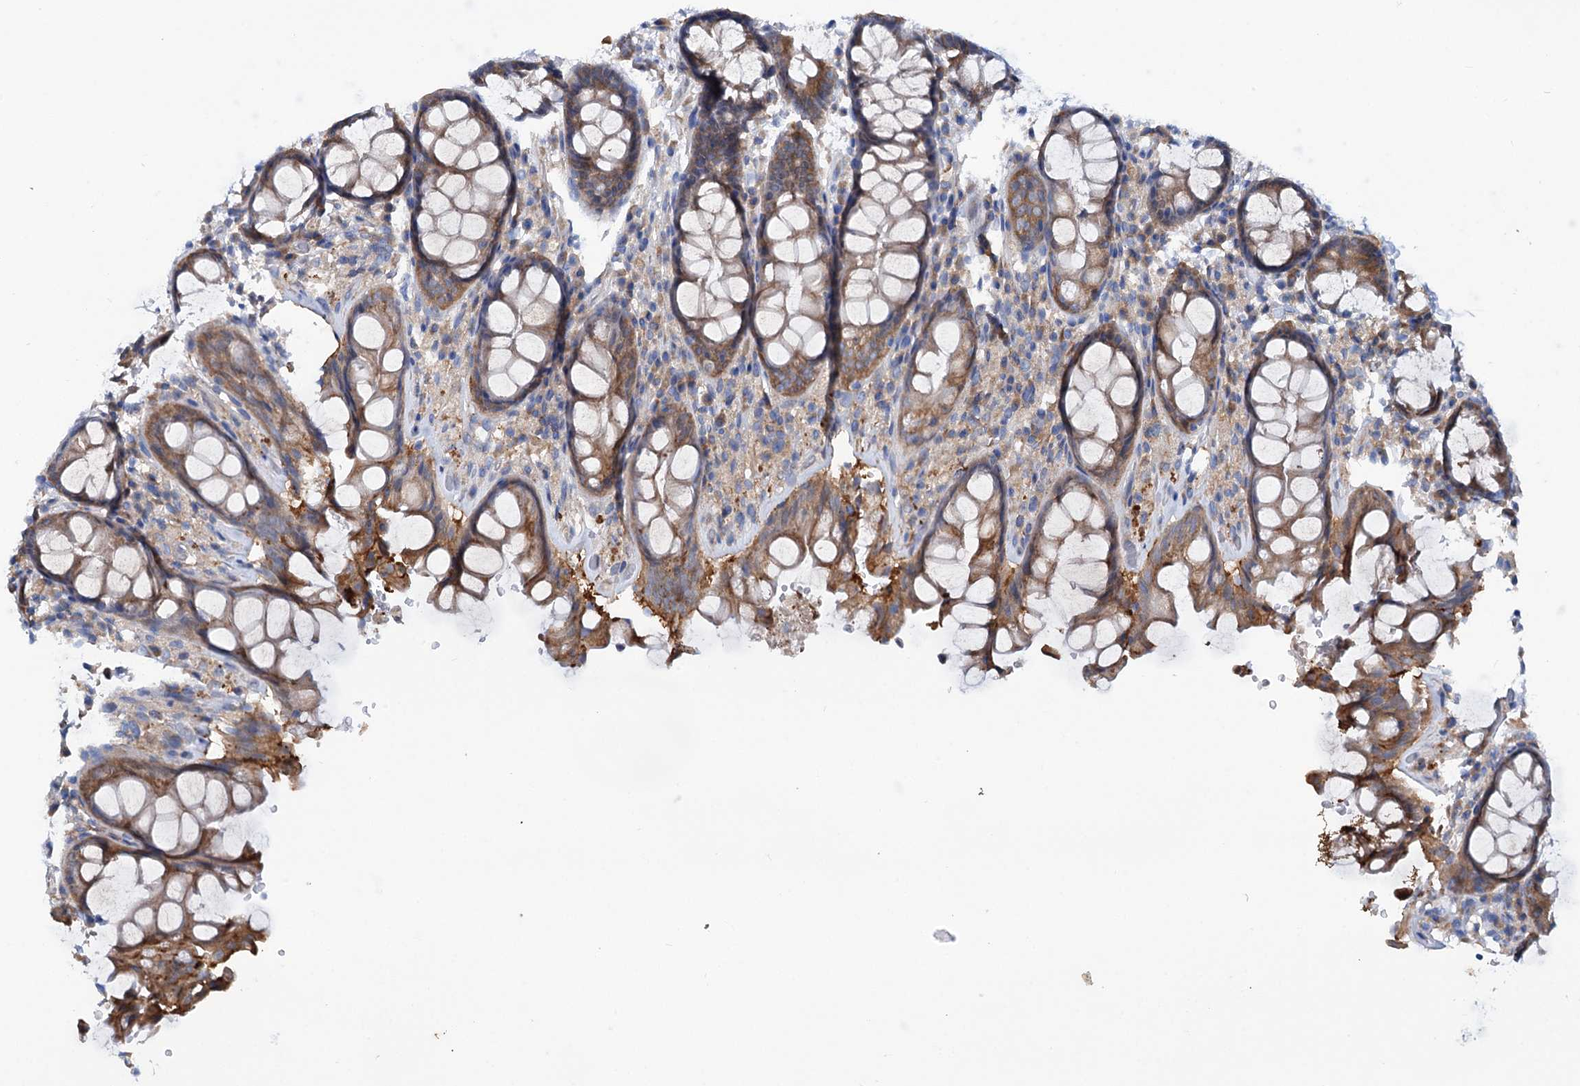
{"staining": {"intensity": "moderate", "quantity": ">75%", "location": "cytoplasmic/membranous"}, "tissue": "rectum", "cell_type": "Glandular cells", "image_type": "normal", "snomed": [{"axis": "morphology", "description": "Normal tissue, NOS"}, {"axis": "topography", "description": "Rectum"}], "caption": "An image of rectum stained for a protein demonstrates moderate cytoplasmic/membranous brown staining in glandular cells.", "gene": "TRIM55", "patient": {"sex": "male", "age": 64}}